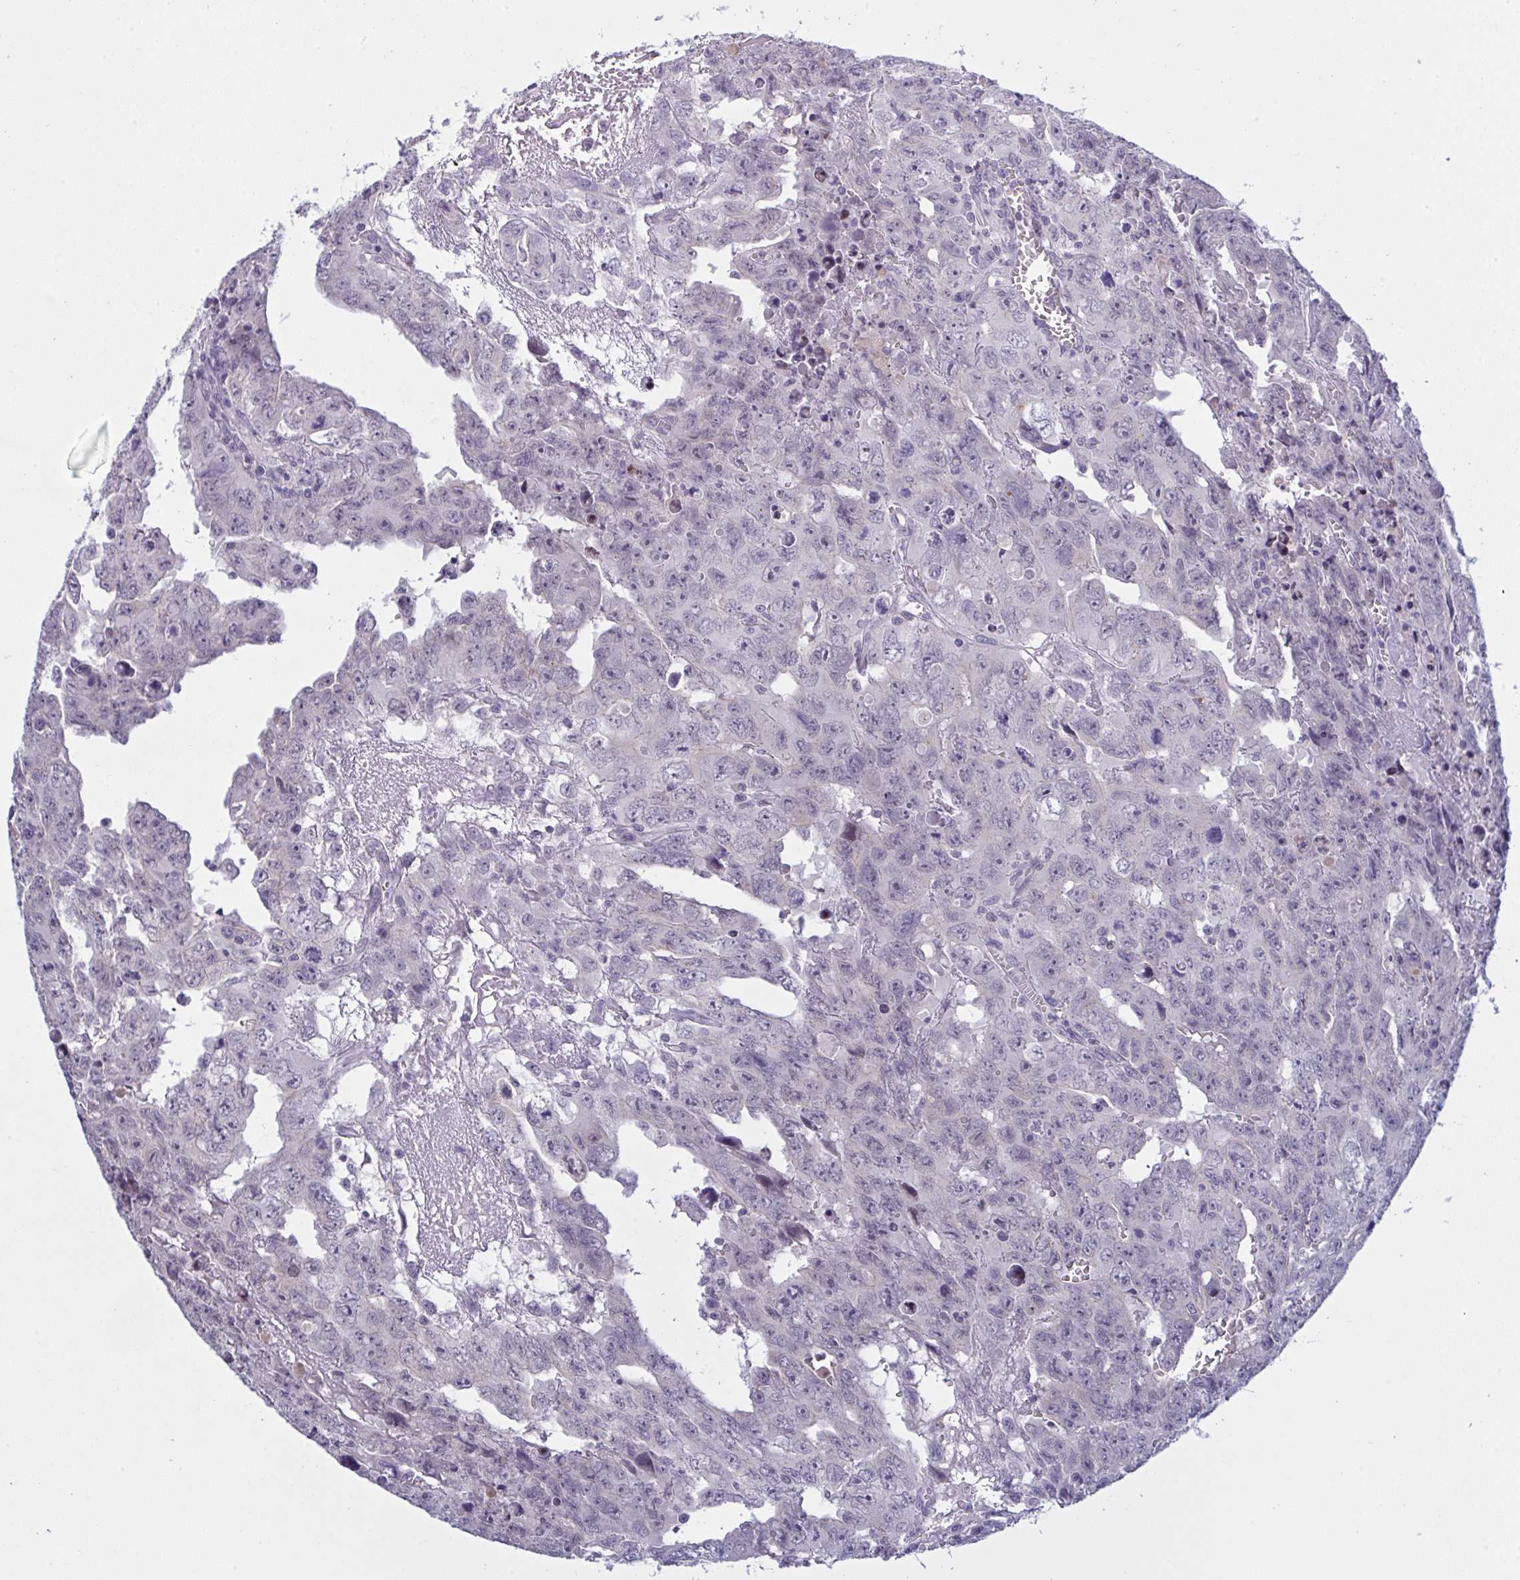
{"staining": {"intensity": "negative", "quantity": "none", "location": "none"}, "tissue": "testis cancer", "cell_type": "Tumor cells", "image_type": "cancer", "snomed": [{"axis": "morphology", "description": "Carcinoma, Embryonal, NOS"}, {"axis": "topography", "description": "Testis"}], "caption": "Tumor cells are negative for protein expression in human testis cancer (embryonal carcinoma). (Brightfield microscopy of DAB (3,3'-diaminobenzidine) IHC at high magnification).", "gene": "ZNF784", "patient": {"sex": "male", "age": 24}}